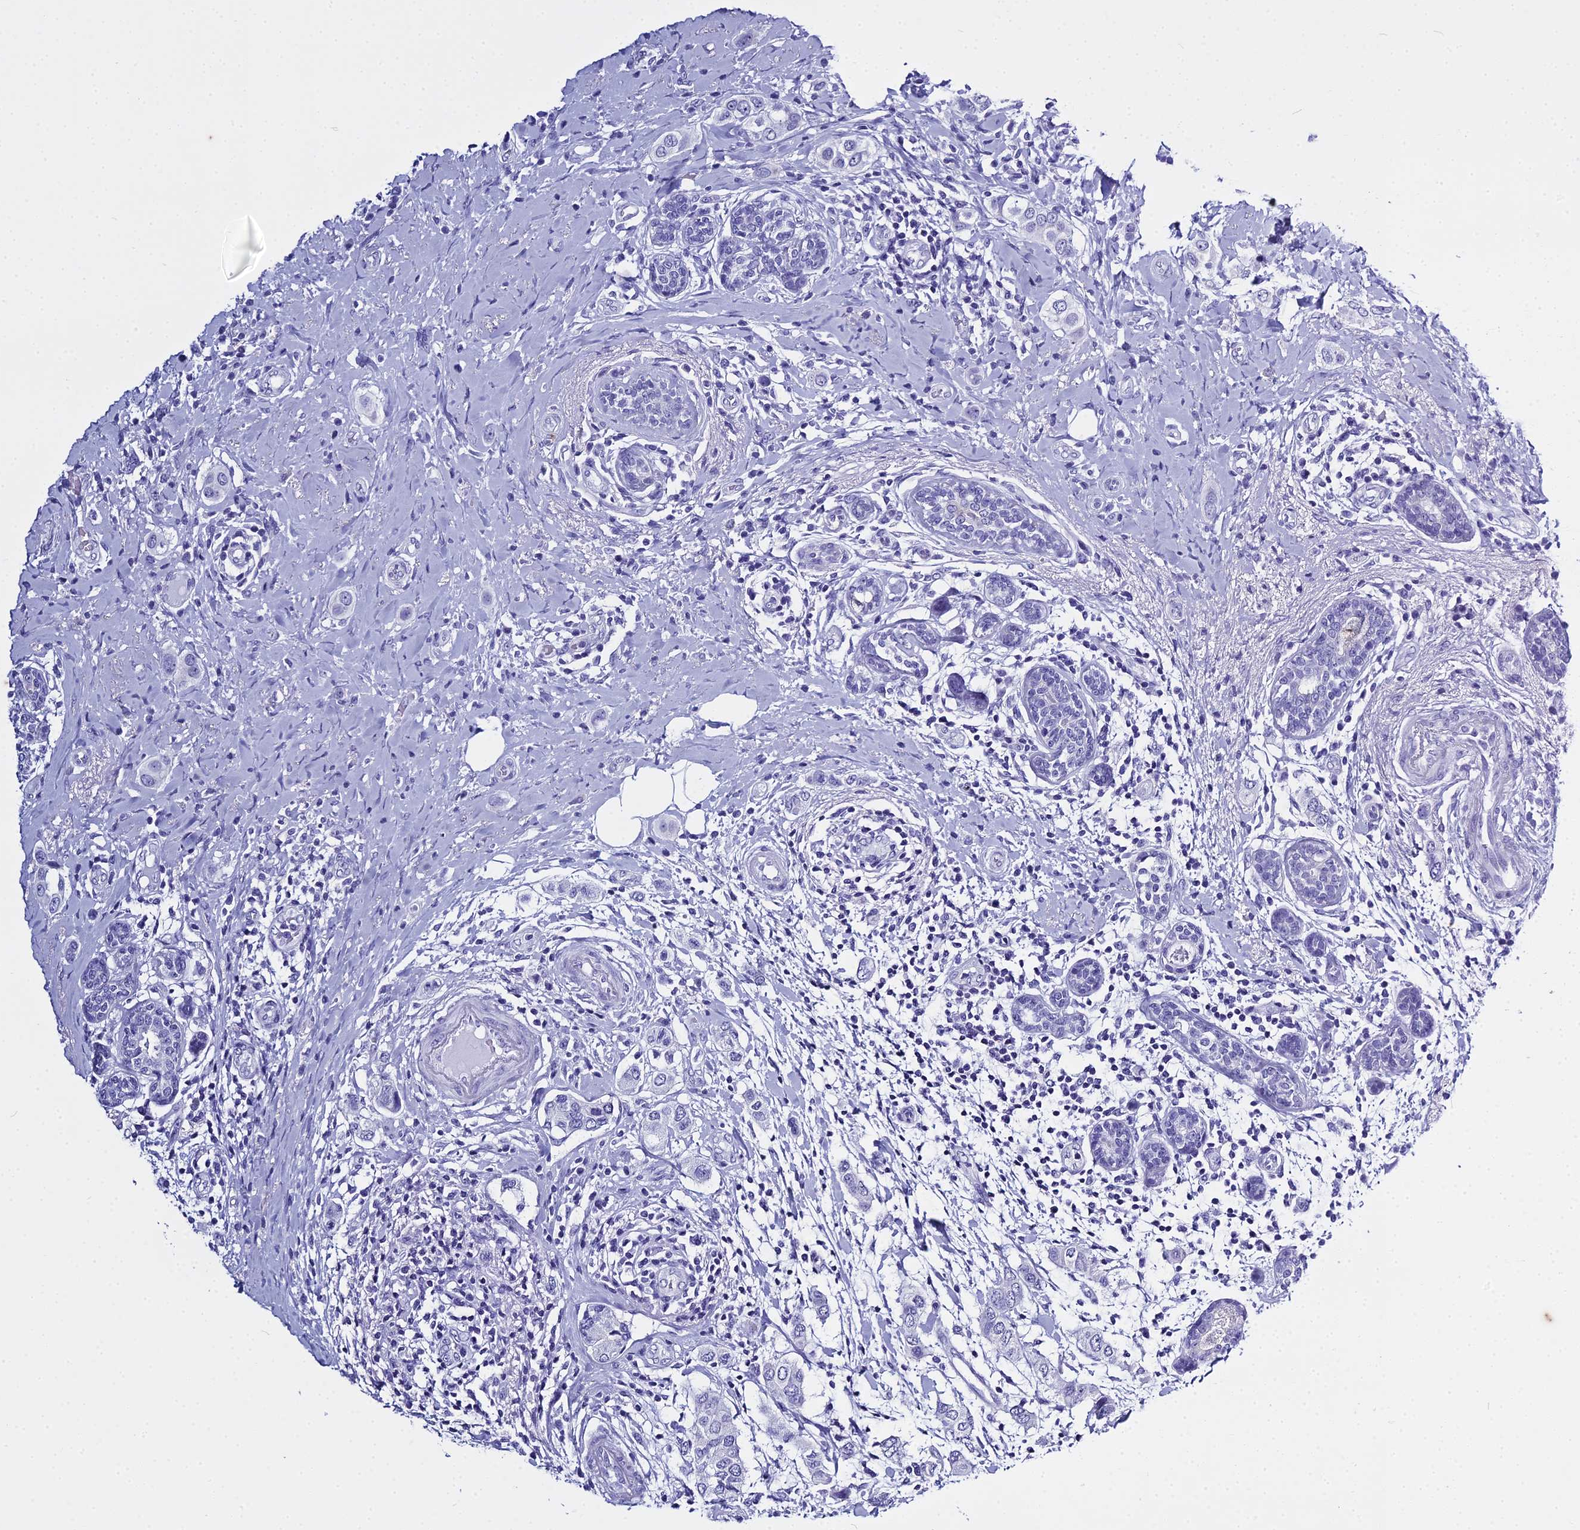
{"staining": {"intensity": "negative", "quantity": "none", "location": "none"}, "tissue": "breast cancer", "cell_type": "Tumor cells", "image_type": "cancer", "snomed": [{"axis": "morphology", "description": "Lobular carcinoma"}, {"axis": "topography", "description": "Breast"}], "caption": "Immunohistochemistry (IHC) image of neoplastic tissue: human breast cancer stained with DAB (3,3'-diaminobenzidine) reveals no significant protein positivity in tumor cells.", "gene": "HMGB4", "patient": {"sex": "female", "age": 51}}